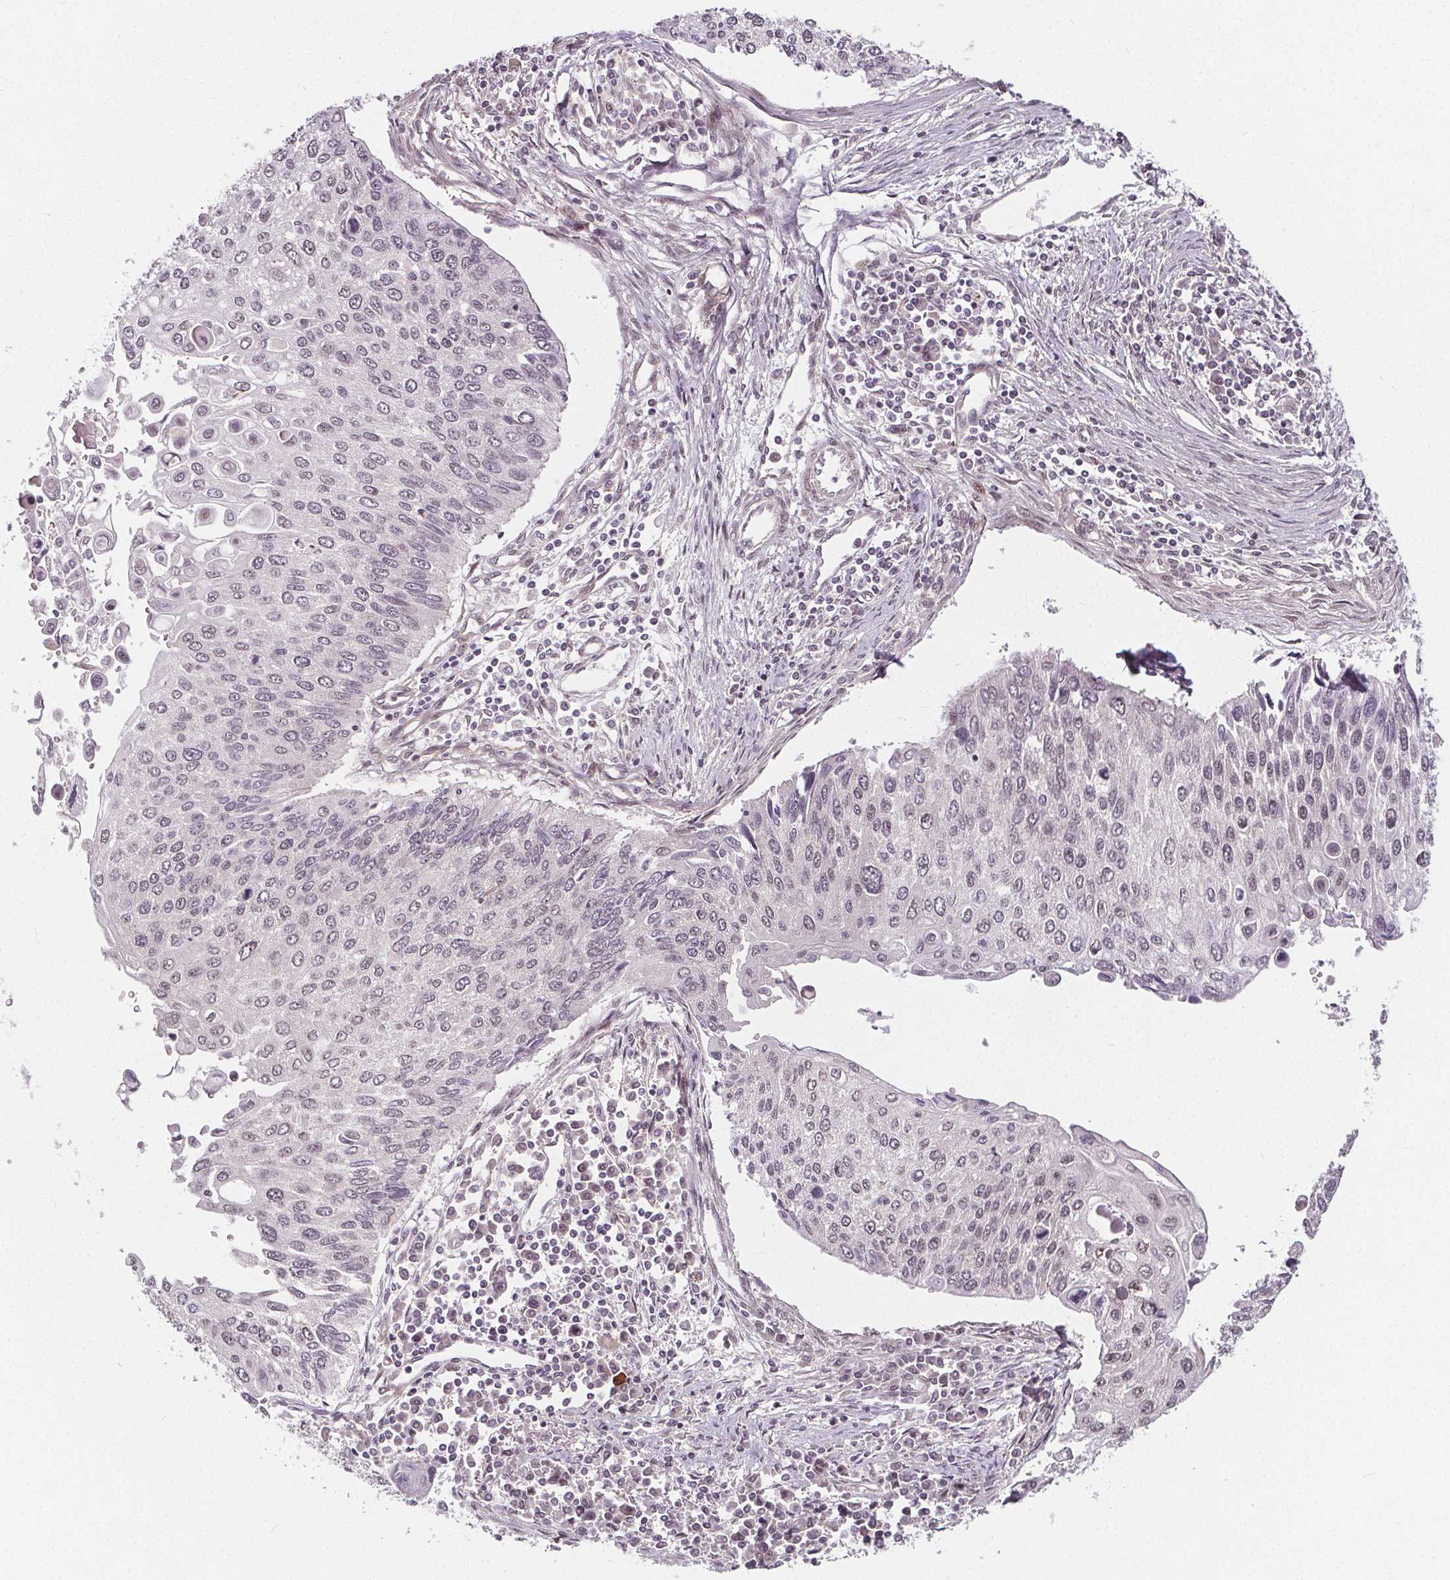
{"staining": {"intensity": "negative", "quantity": "none", "location": "none"}, "tissue": "lung cancer", "cell_type": "Tumor cells", "image_type": "cancer", "snomed": [{"axis": "morphology", "description": "Squamous cell carcinoma, NOS"}, {"axis": "morphology", "description": "Squamous cell carcinoma, metastatic, NOS"}, {"axis": "topography", "description": "Lung"}], "caption": "This histopathology image is of lung cancer stained with IHC to label a protein in brown with the nuclei are counter-stained blue. There is no expression in tumor cells.", "gene": "AKT1S1", "patient": {"sex": "male", "age": 63}}